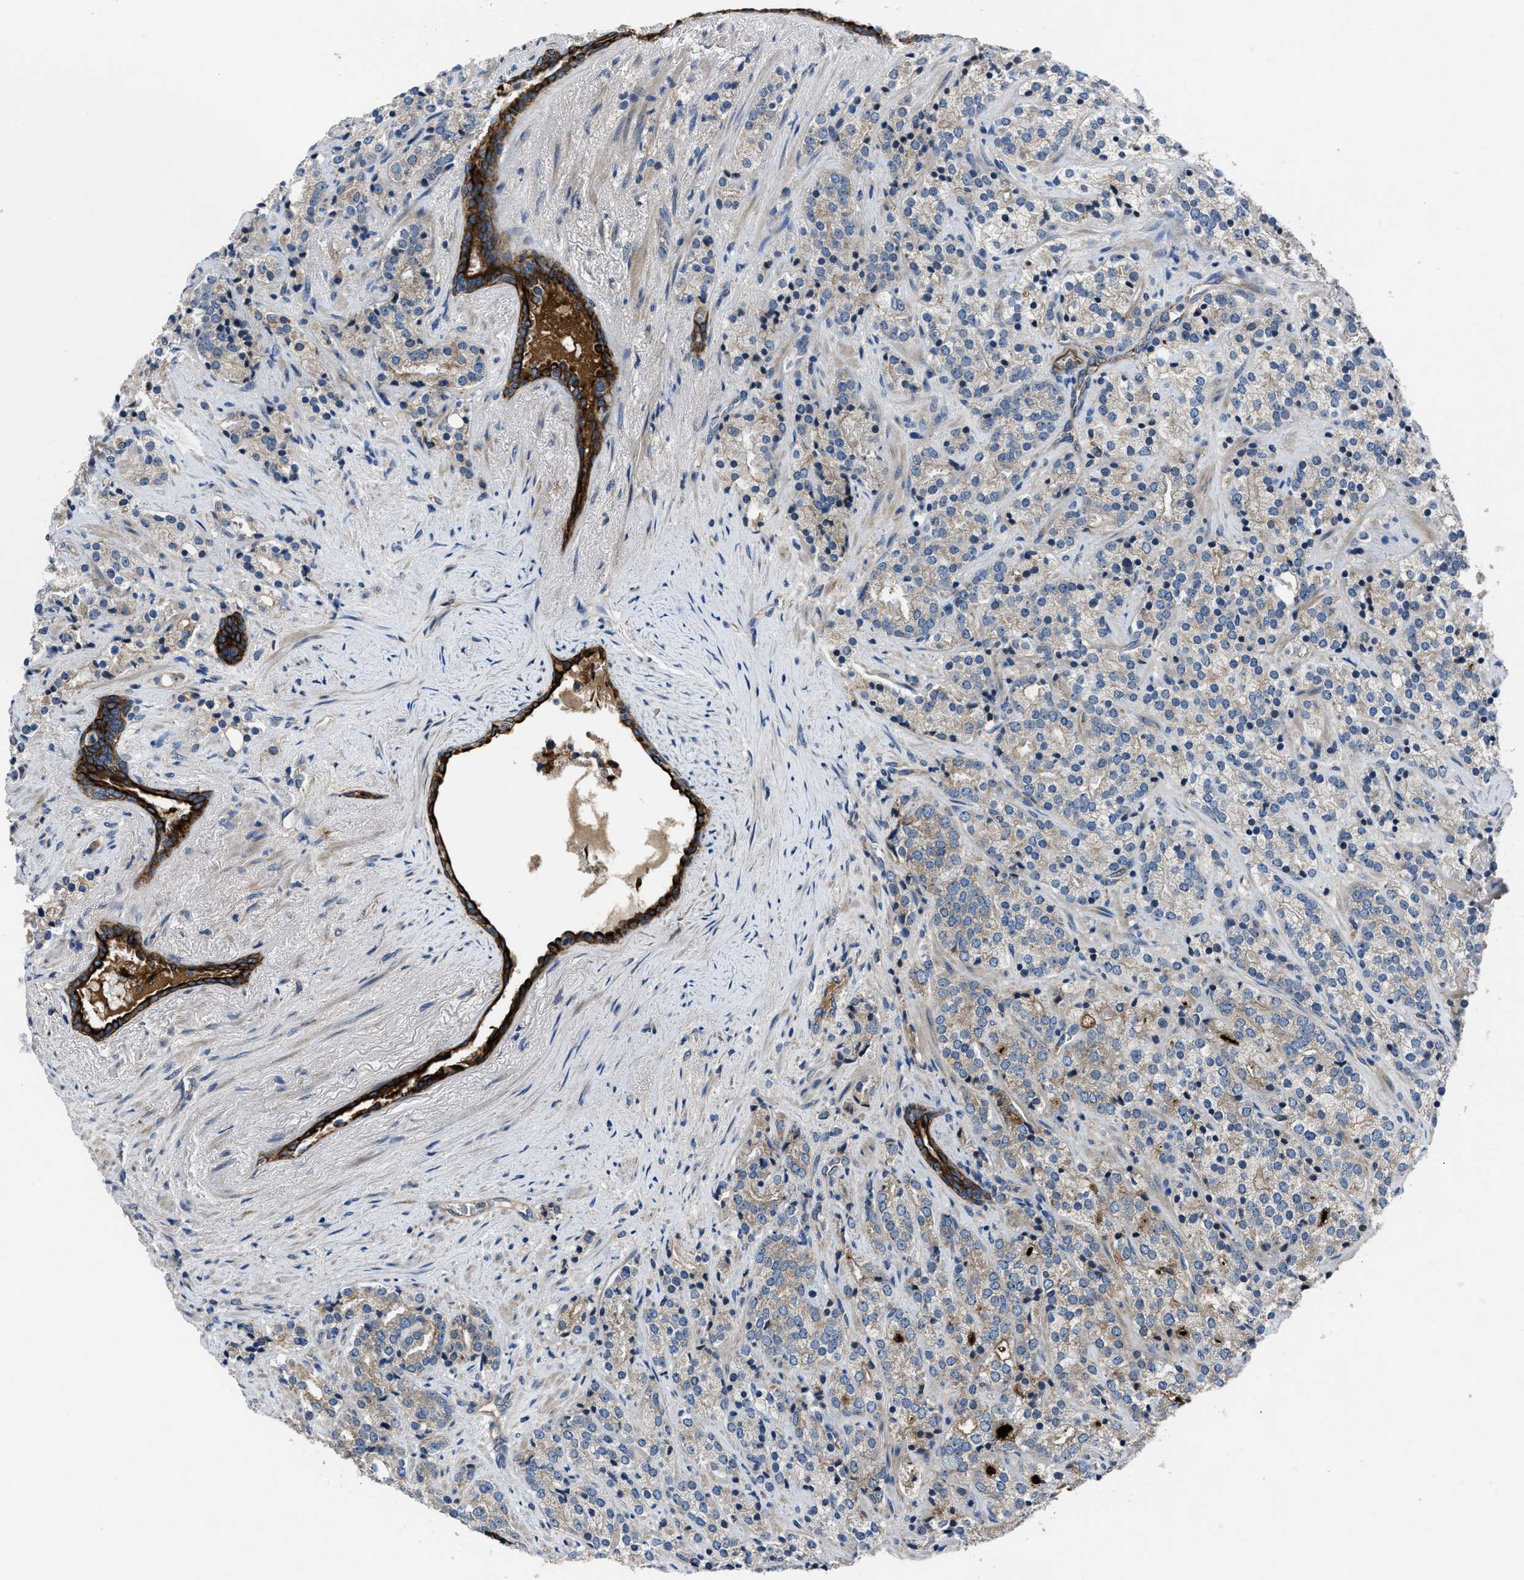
{"staining": {"intensity": "weak", "quantity": "<25%", "location": "cytoplasmic/membranous"}, "tissue": "prostate cancer", "cell_type": "Tumor cells", "image_type": "cancer", "snomed": [{"axis": "morphology", "description": "Adenocarcinoma, High grade"}, {"axis": "topography", "description": "Prostate"}], "caption": "DAB immunohistochemical staining of human high-grade adenocarcinoma (prostate) displays no significant staining in tumor cells.", "gene": "ERC1", "patient": {"sex": "male", "age": 71}}